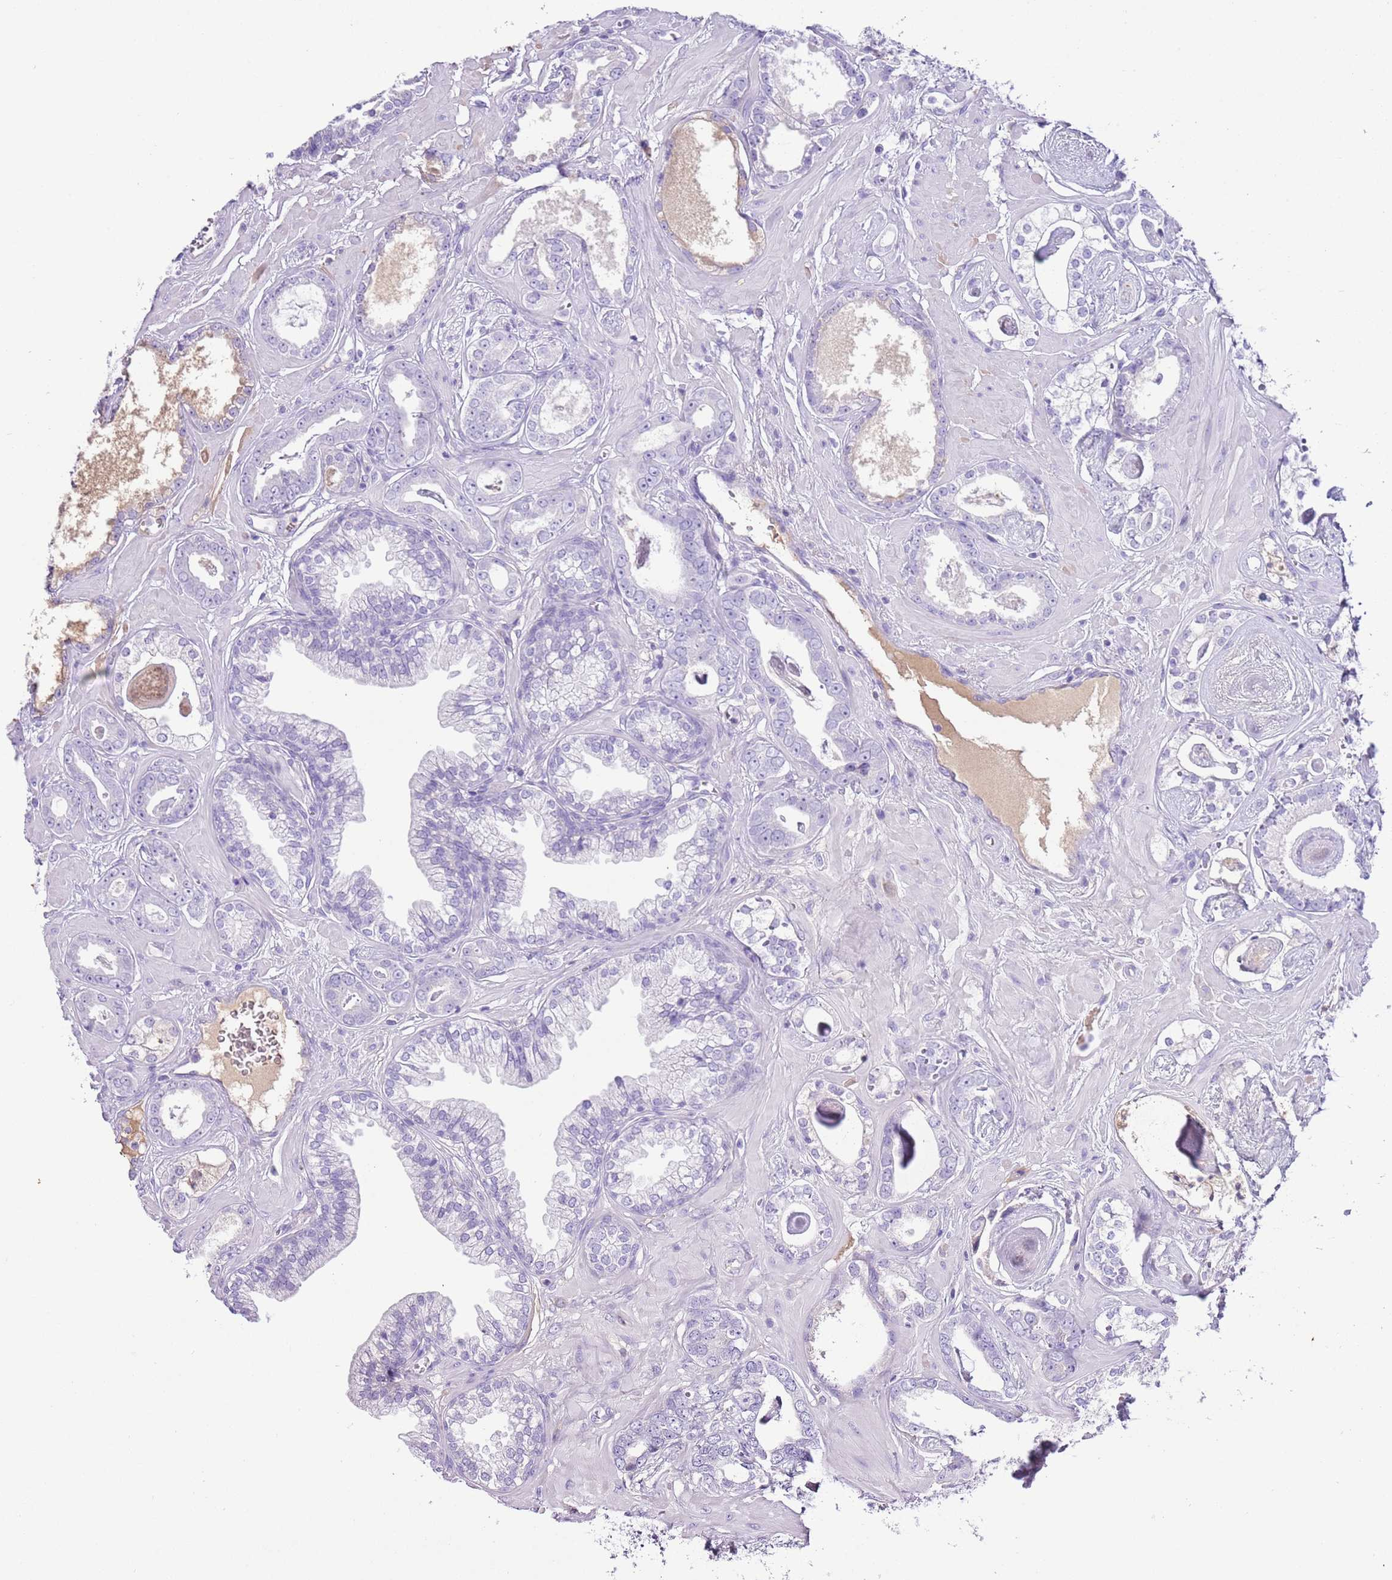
{"staining": {"intensity": "negative", "quantity": "none", "location": "none"}, "tissue": "prostate cancer", "cell_type": "Tumor cells", "image_type": "cancer", "snomed": [{"axis": "morphology", "description": "Adenocarcinoma, Low grade"}, {"axis": "topography", "description": "Prostate"}], "caption": "The image demonstrates no significant staining in tumor cells of low-grade adenocarcinoma (prostate). Nuclei are stained in blue.", "gene": "IGKV3D-11", "patient": {"sex": "male", "age": 60}}